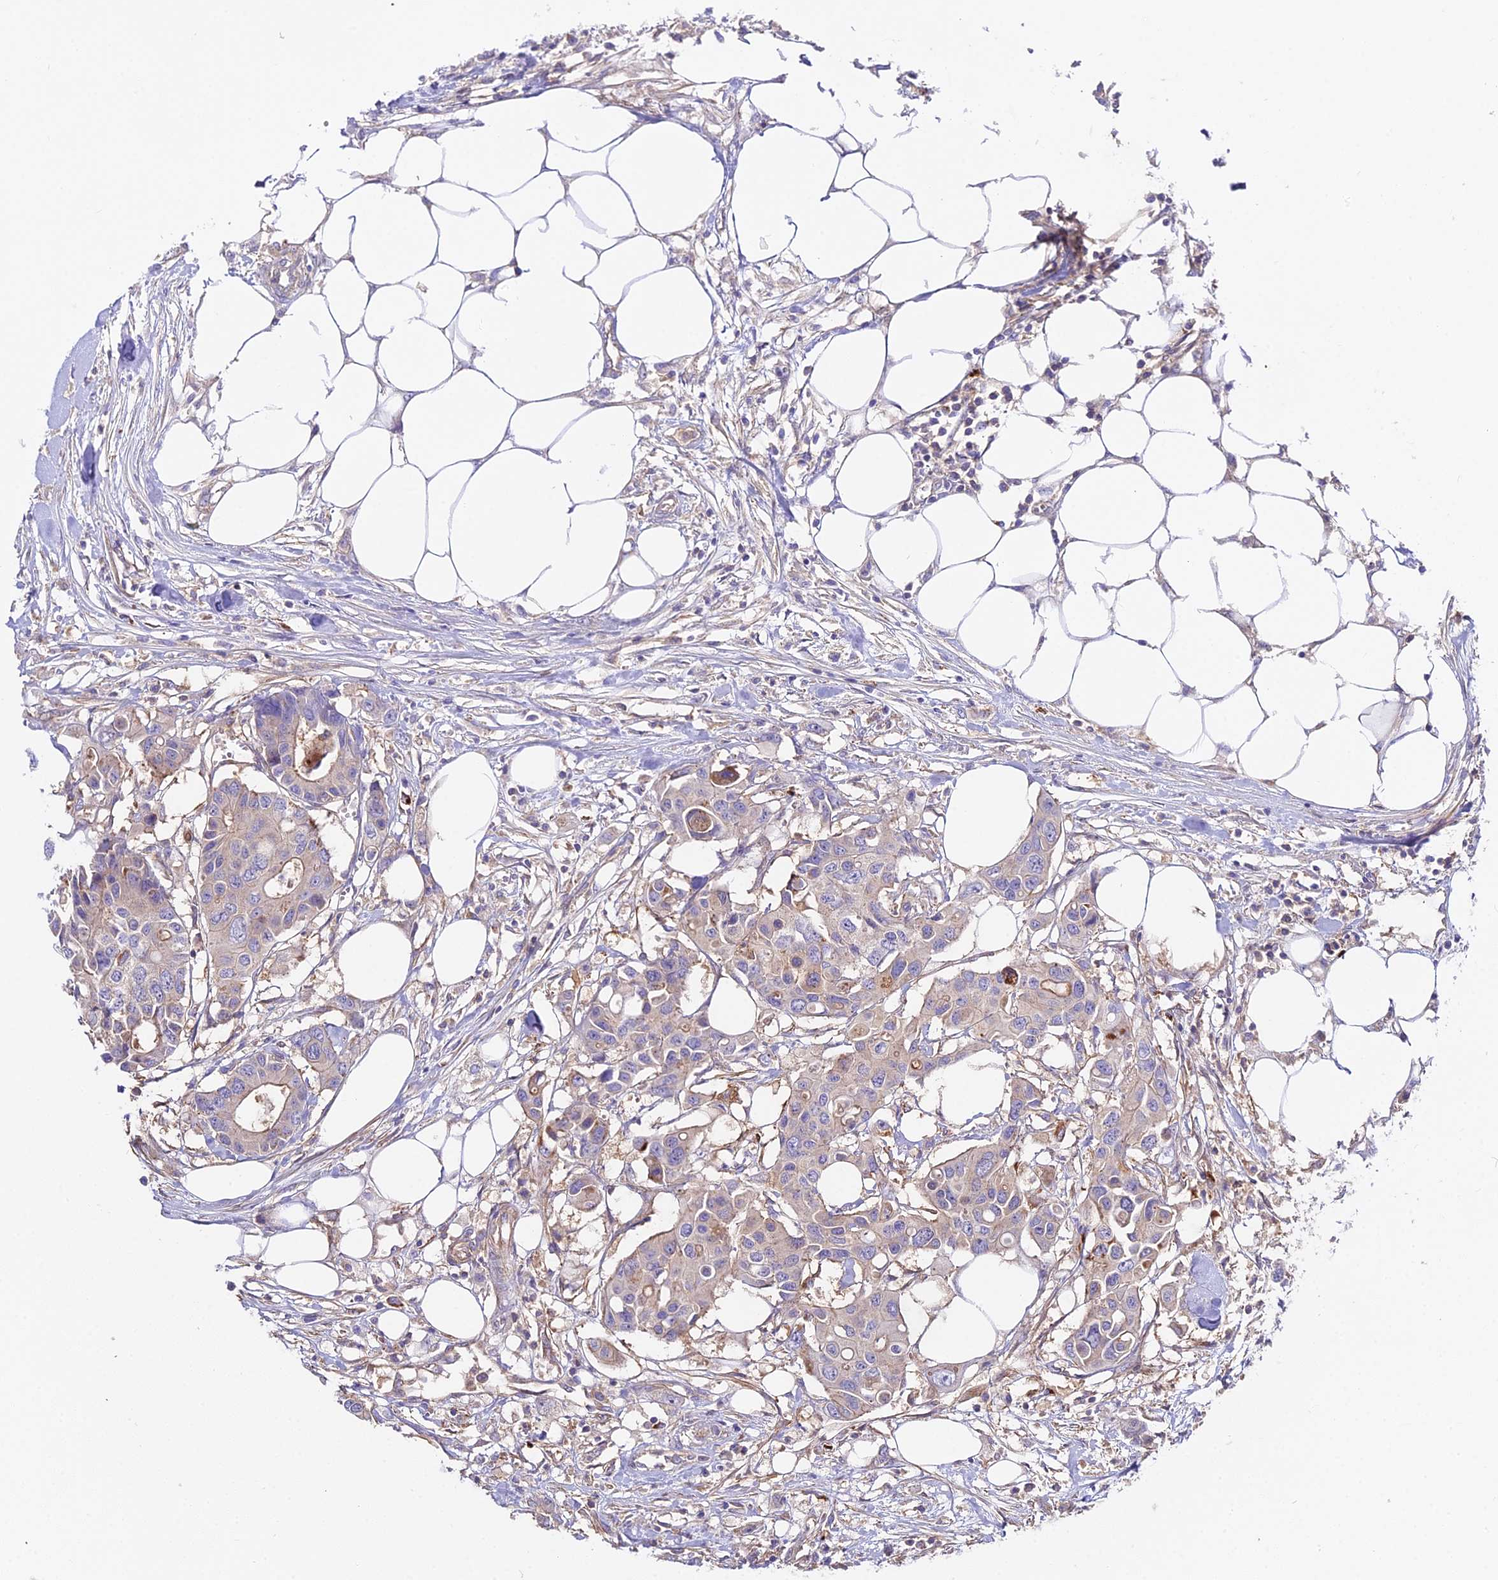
{"staining": {"intensity": "moderate", "quantity": "<25%", "location": "cytoplasmic/membranous"}, "tissue": "colorectal cancer", "cell_type": "Tumor cells", "image_type": "cancer", "snomed": [{"axis": "morphology", "description": "Adenocarcinoma, NOS"}, {"axis": "topography", "description": "Colon"}], "caption": "Protein positivity by IHC displays moderate cytoplasmic/membranous positivity in approximately <25% of tumor cells in colorectal cancer (adenocarcinoma).", "gene": "GLYAT", "patient": {"sex": "male", "age": 77}}